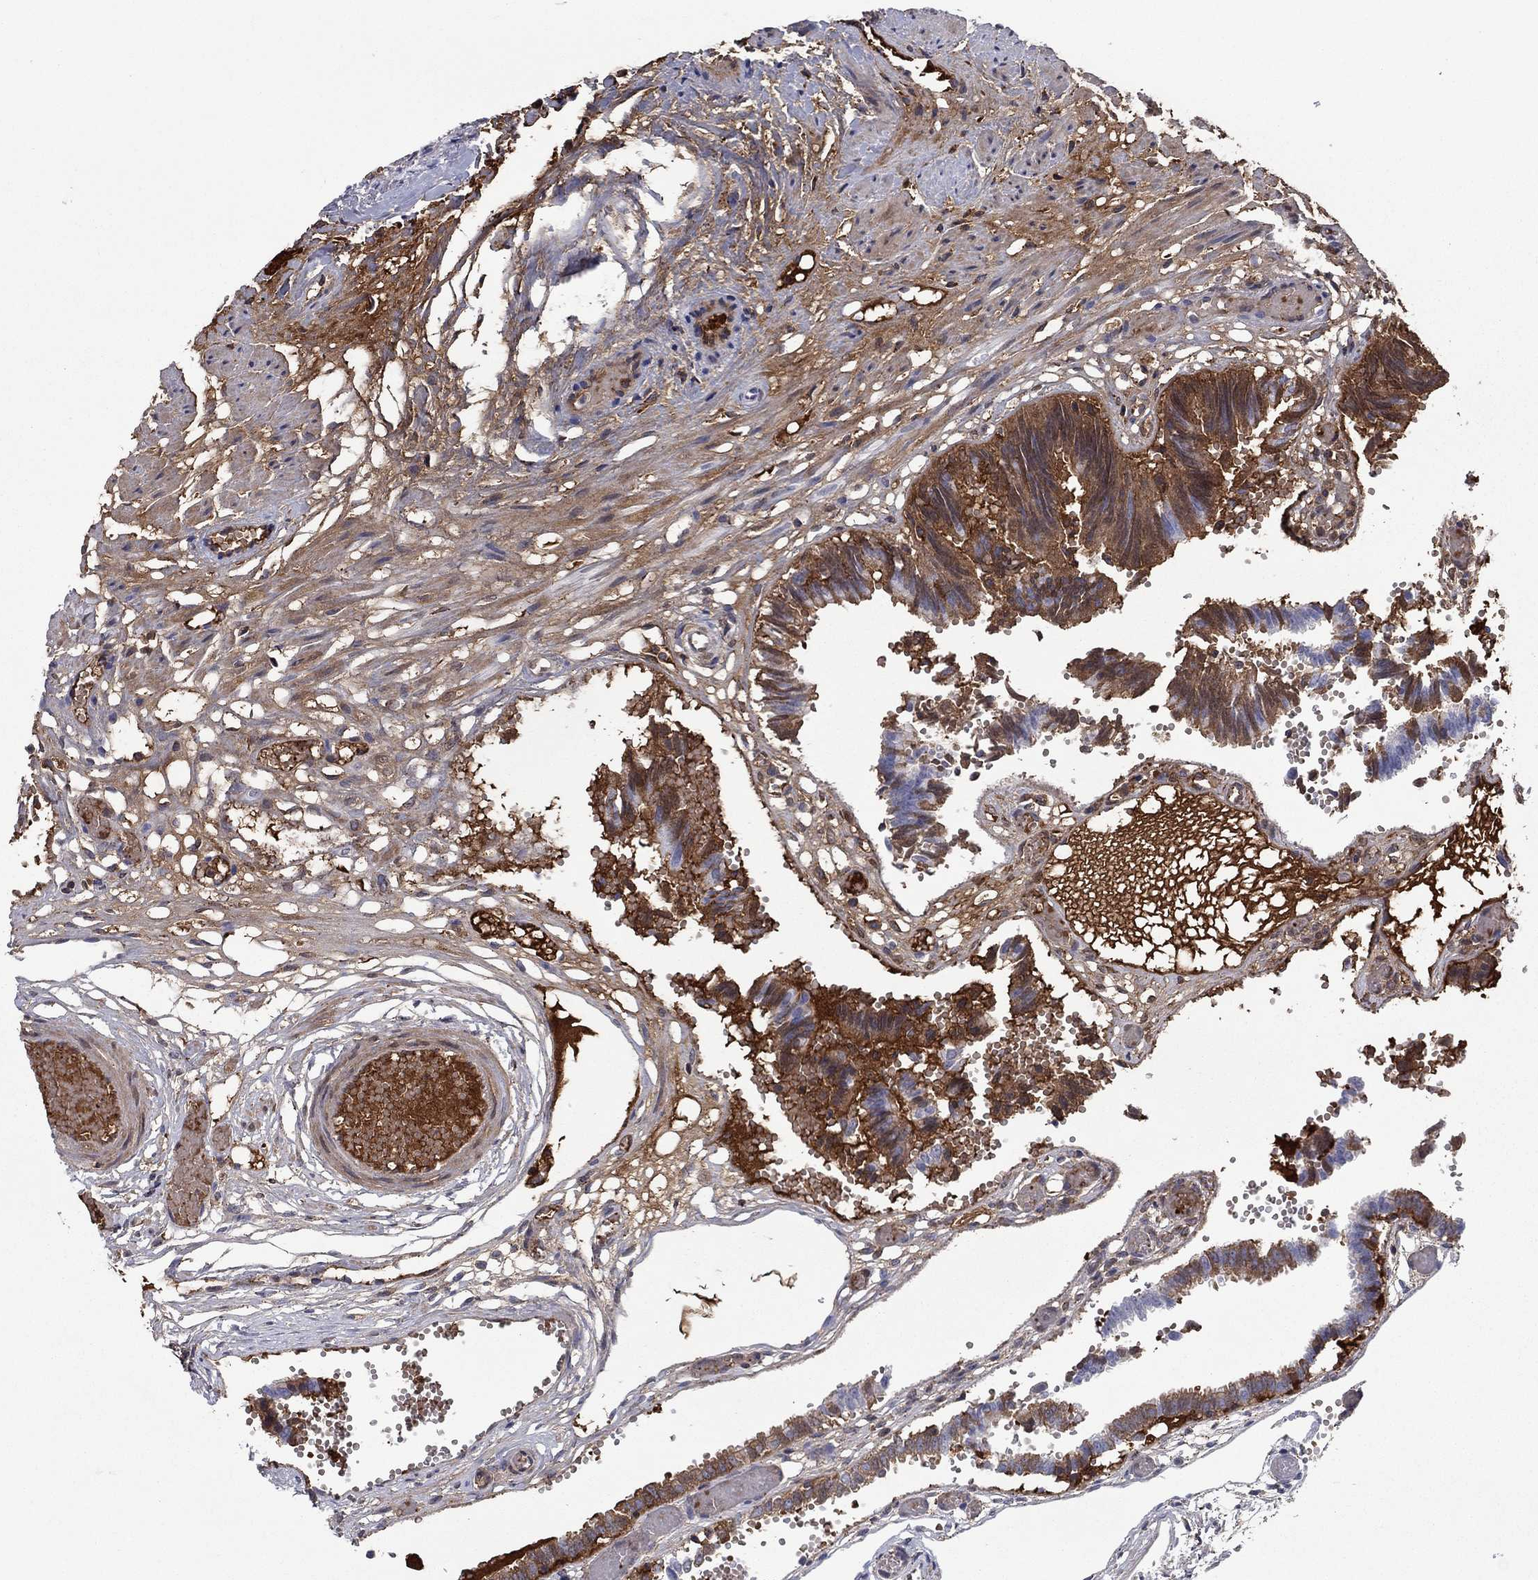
{"staining": {"intensity": "moderate", "quantity": "25%-75%", "location": "cytoplasmic/membranous"}, "tissue": "fallopian tube", "cell_type": "Glandular cells", "image_type": "normal", "snomed": [{"axis": "morphology", "description": "Normal tissue, NOS"}, {"axis": "topography", "description": "Fallopian tube"}], "caption": "Normal fallopian tube was stained to show a protein in brown. There is medium levels of moderate cytoplasmic/membranous staining in about 25%-75% of glandular cells.", "gene": "HPX", "patient": {"sex": "female", "age": 37}}